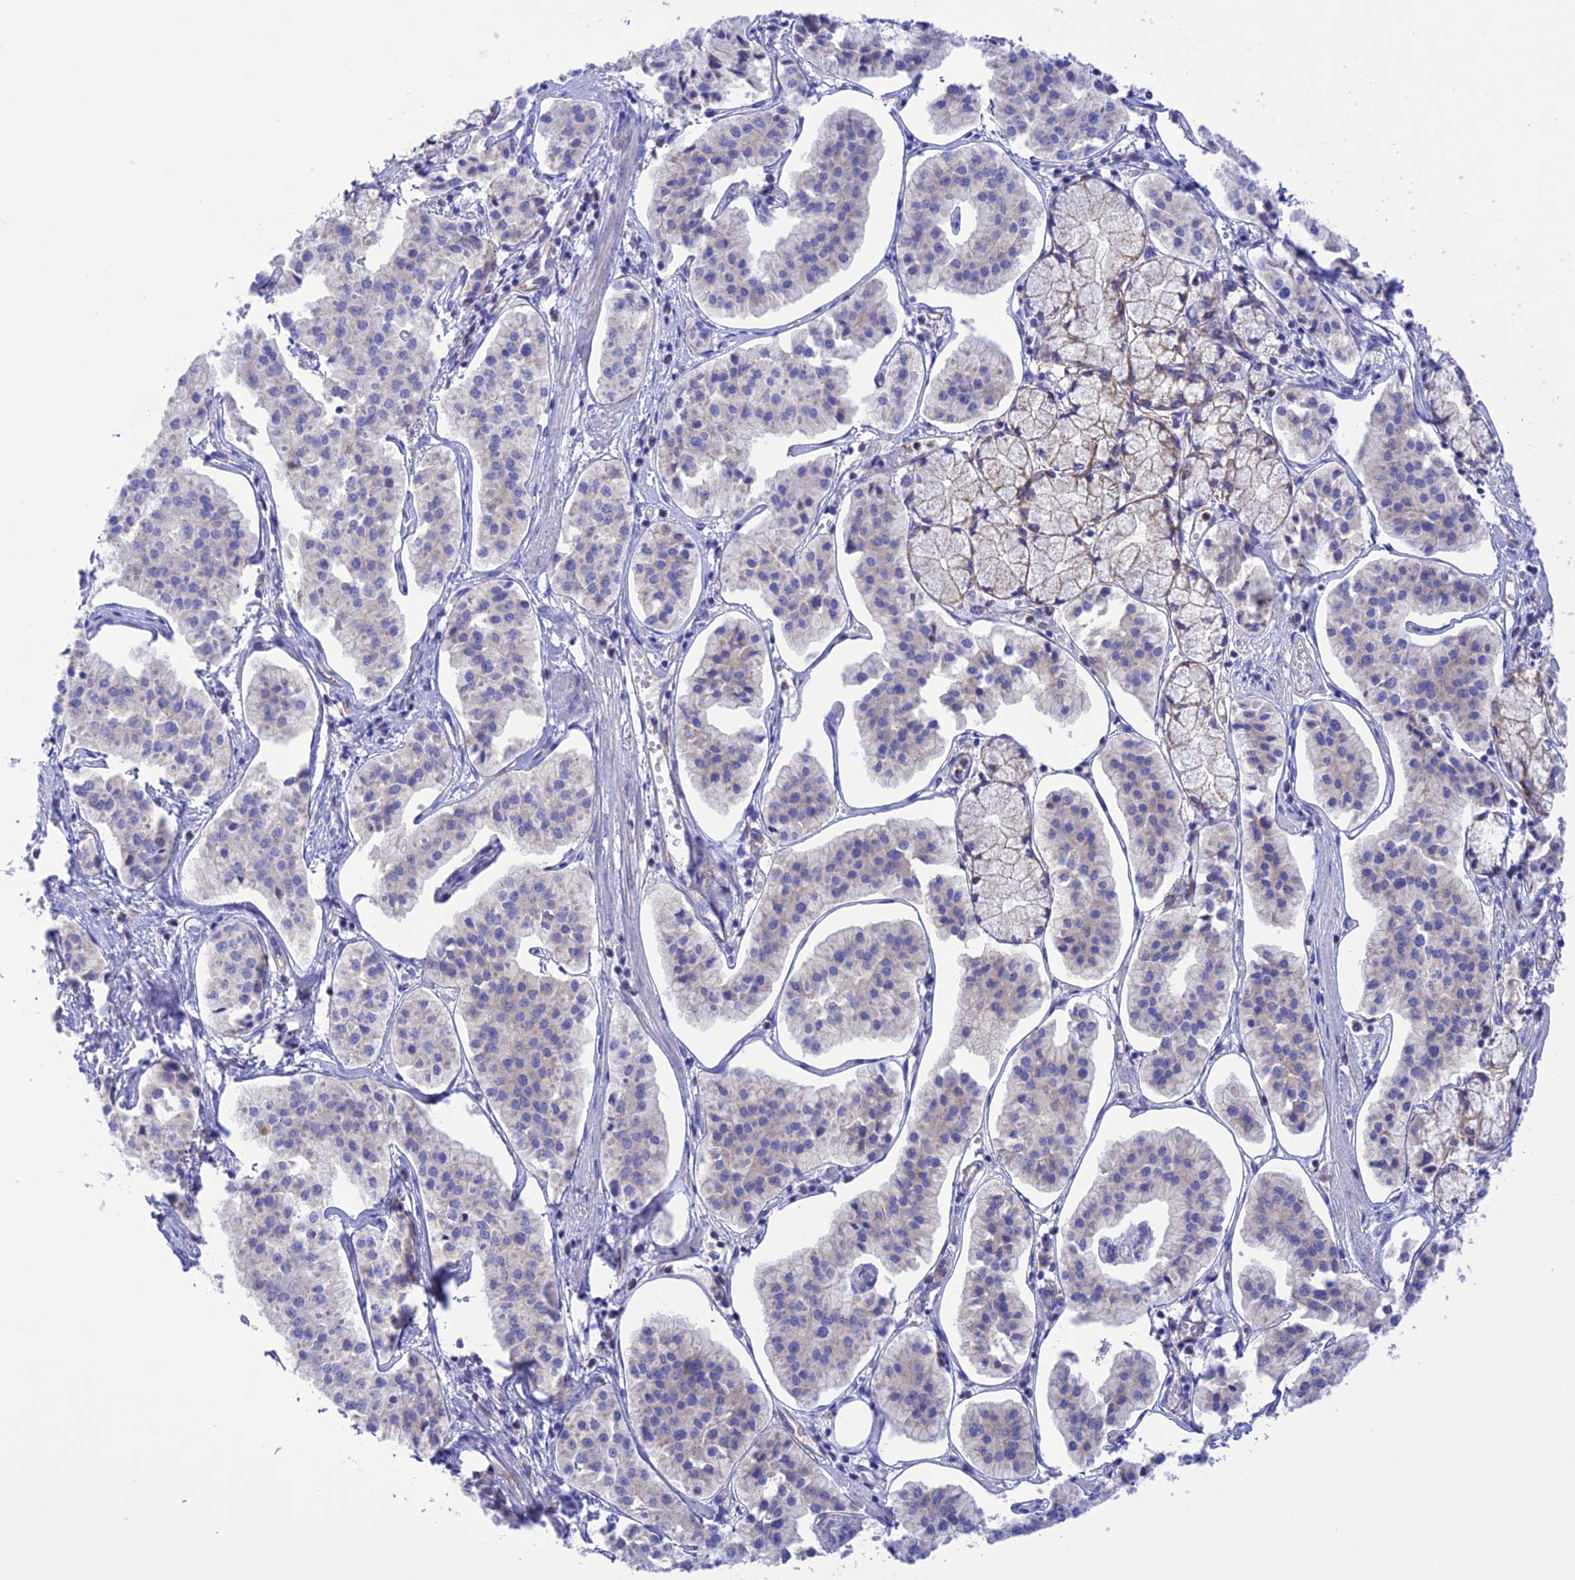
{"staining": {"intensity": "negative", "quantity": "none", "location": "none"}, "tissue": "pancreatic cancer", "cell_type": "Tumor cells", "image_type": "cancer", "snomed": [{"axis": "morphology", "description": "Adenocarcinoma, NOS"}, {"axis": "topography", "description": "Pancreas"}], "caption": "Immunohistochemistry photomicrograph of neoplastic tissue: human pancreatic adenocarcinoma stained with DAB demonstrates no significant protein positivity in tumor cells.", "gene": "CHSY3", "patient": {"sex": "female", "age": 50}}